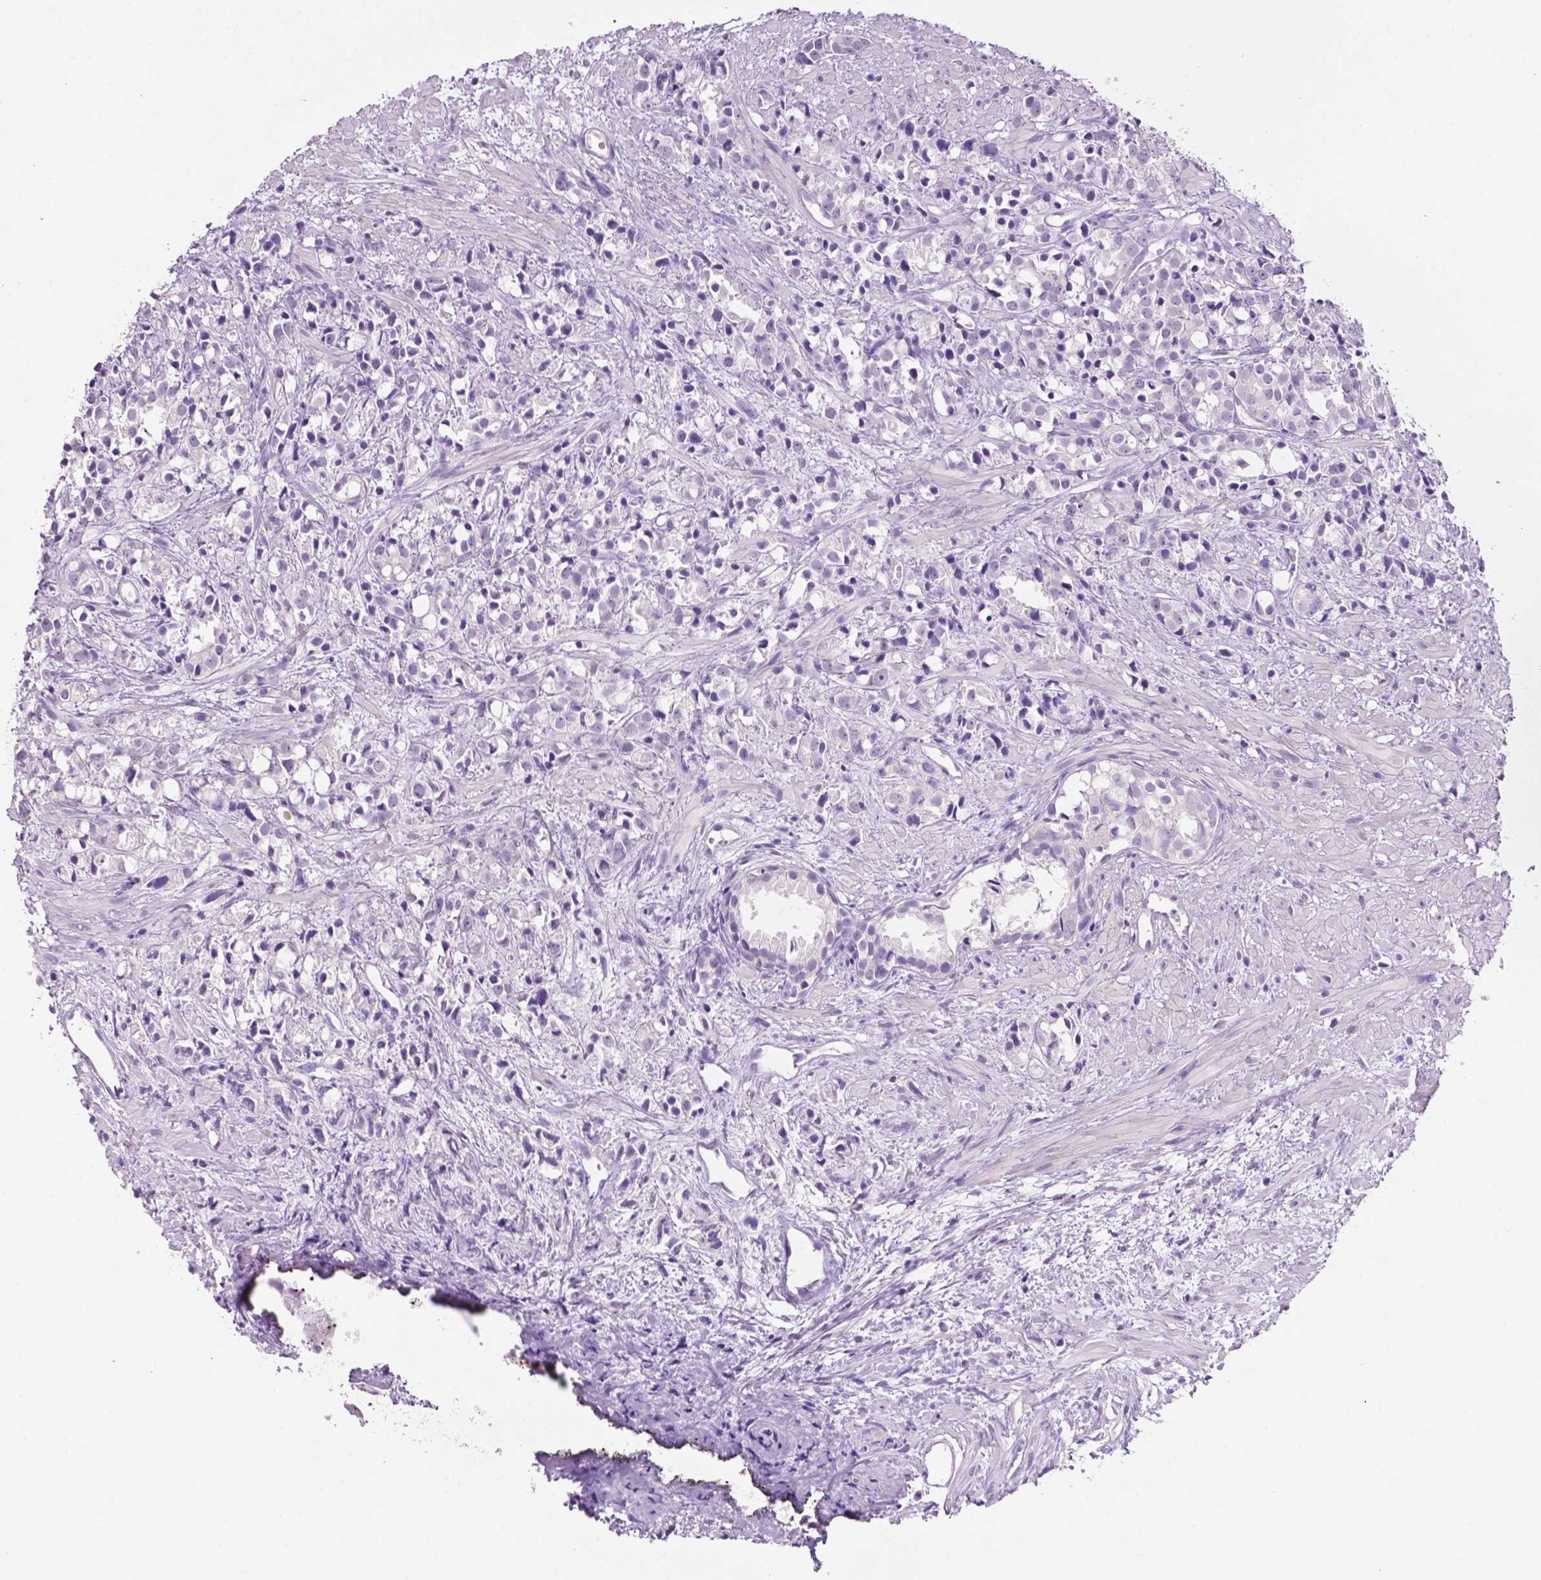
{"staining": {"intensity": "negative", "quantity": "none", "location": "none"}, "tissue": "prostate cancer", "cell_type": "Tumor cells", "image_type": "cancer", "snomed": [{"axis": "morphology", "description": "Adenocarcinoma, High grade"}, {"axis": "topography", "description": "Prostate"}], "caption": "DAB (3,3'-diaminobenzidine) immunohistochemical staining of human prostate cancer displays no significant staining in tumor cells.", "gene": "PHGR1", "patient": {"sex": "male", "age": 79}}